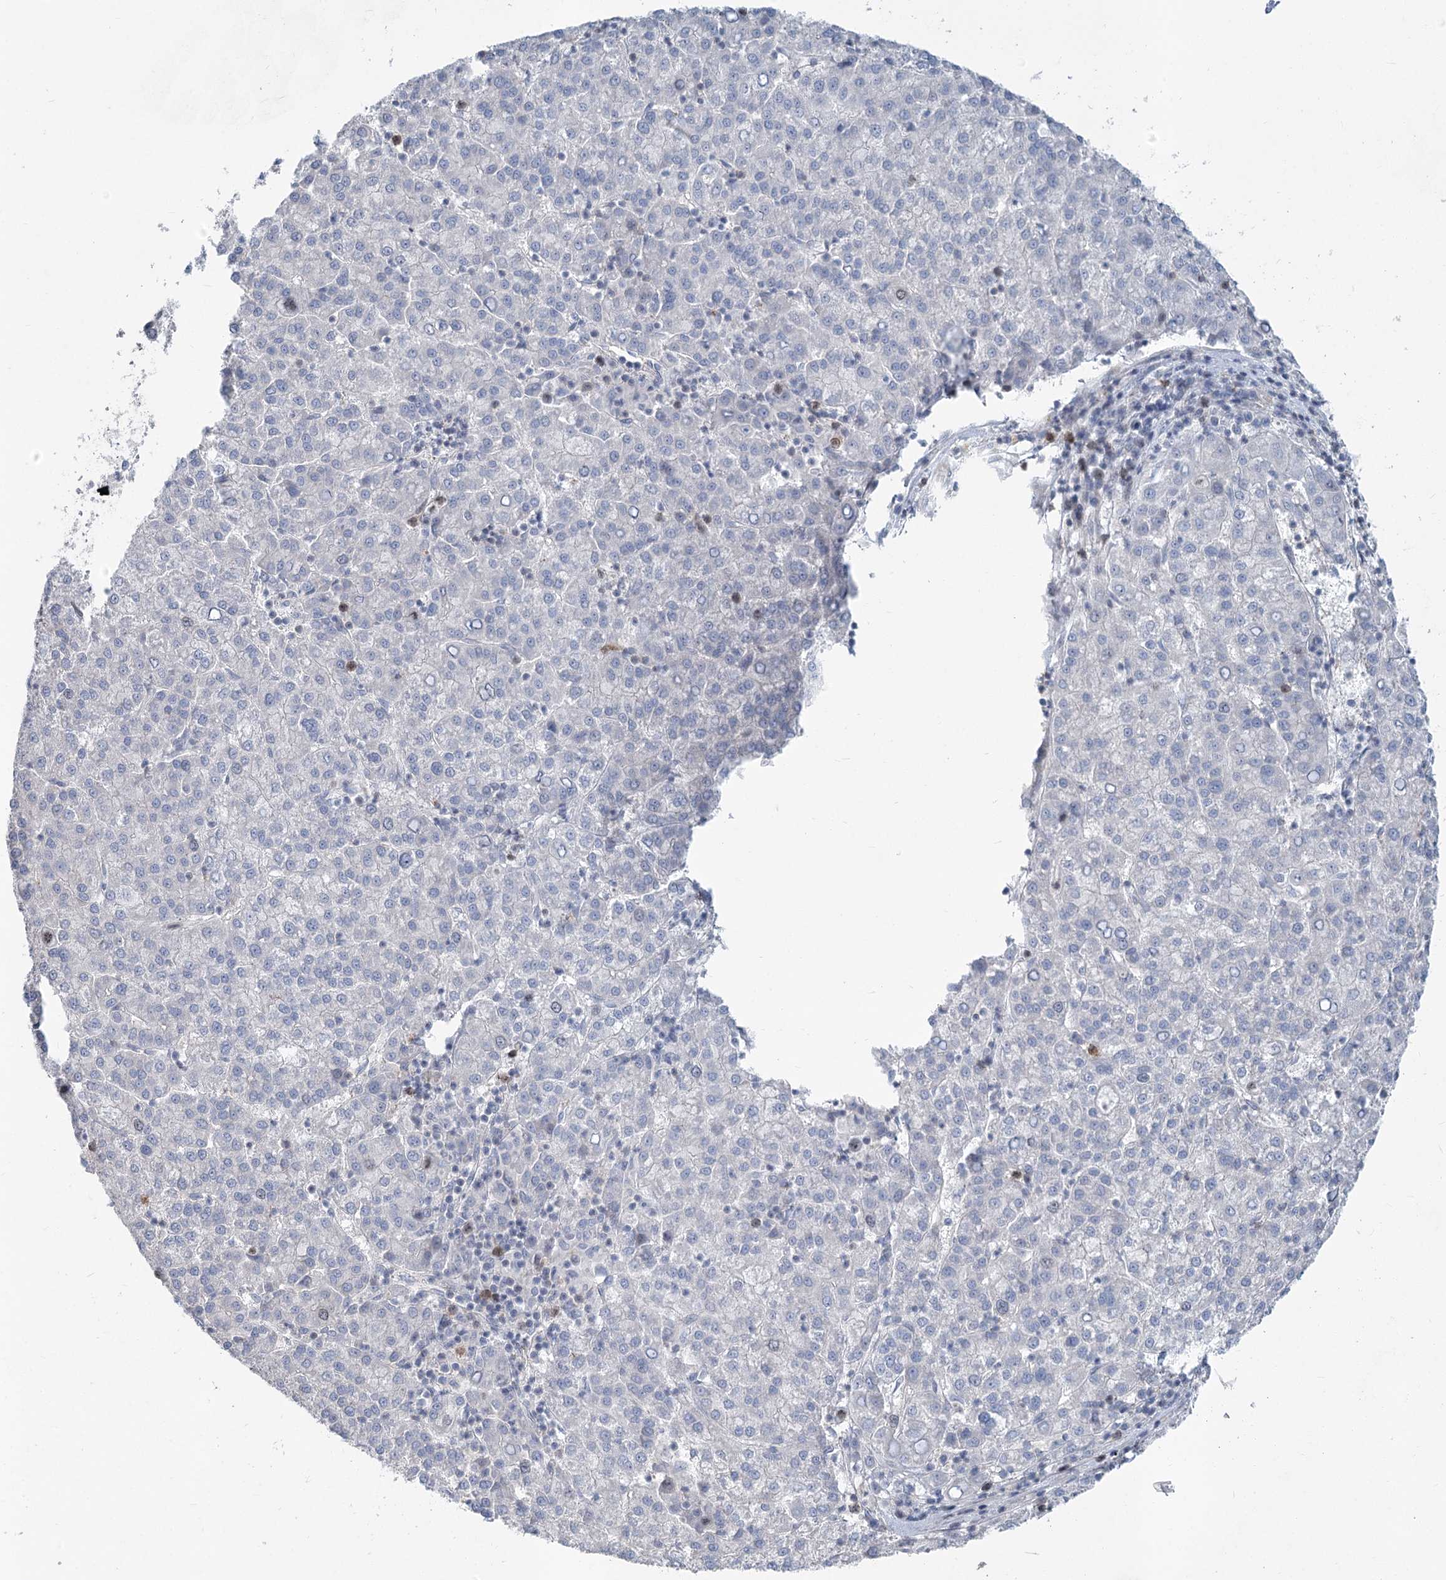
{"staining": {"intensity": "weak", "quantity": "<25%", "location": "nuclear"}, "tissue": "liver cancer", "cell_type": "Tumor cells", "image_type": "cancer", "snomed": [{"axis": "morphology", "description": "Carcinoma, Hepatocellular, NOS"}, {"axis": "topography", "description": "Liver"}], "caption": "Hepatocellular carcinoma (liver) was stained to show a protein in brown. There is no significant staining in tumor cells. (DAB immunohistochemistry (IHC) visualized using brightfield microscopy, high magnification).", "gene": "ABITRAM", "patient": {"sex": "female", "age": 58}}